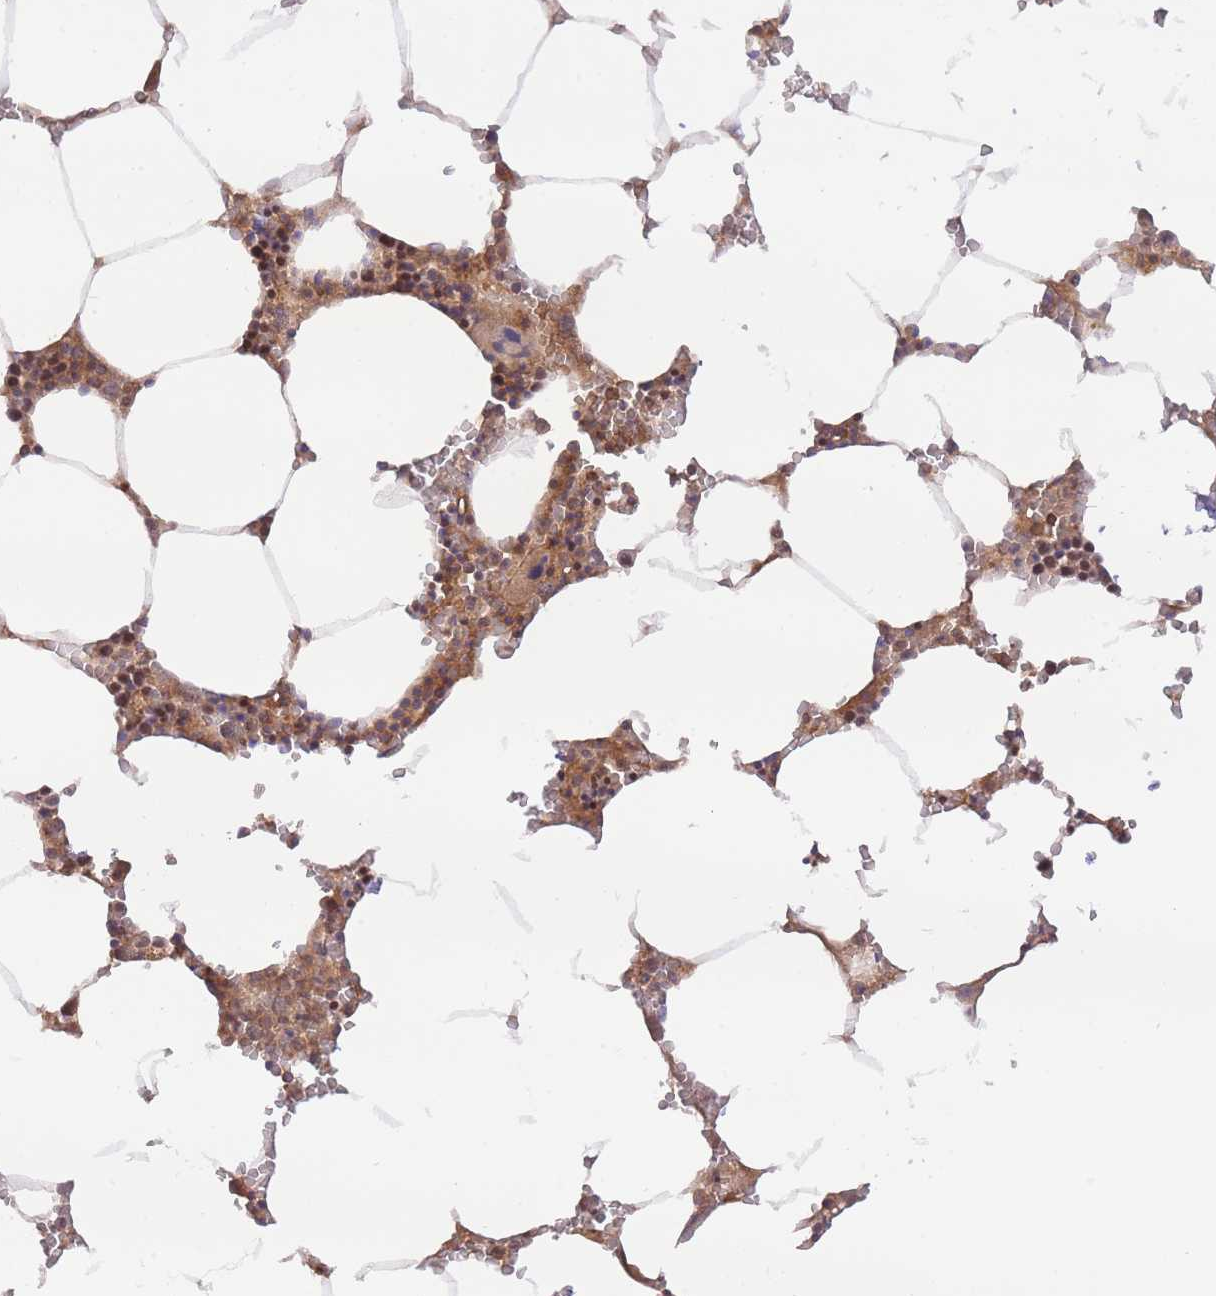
{"staining": {"intensity": "moderate", "quantity": "25%-75%", "location": "cytoplasmic/membranous,nuclear"}, "tissue": "bone marrow", "cell_type": "Hematopoietic cells", "image_type": "normal", "snomed": [{"axis": "morphology", "description": "Normal tissue, NOS"}, {"axis": "topography", "description": "Bone marrow"}], "caption": "Immunohistochemistry histopathology image of benign human bone marrow stained for a protein (brown), which demonstrates medium levels of moderate cytoplasmic/membranous,nuclear staining in approximately 25%-75% of hematopoietic cells.", "gene": "PREP", "patient": {"sex": "male", "age": 70}}